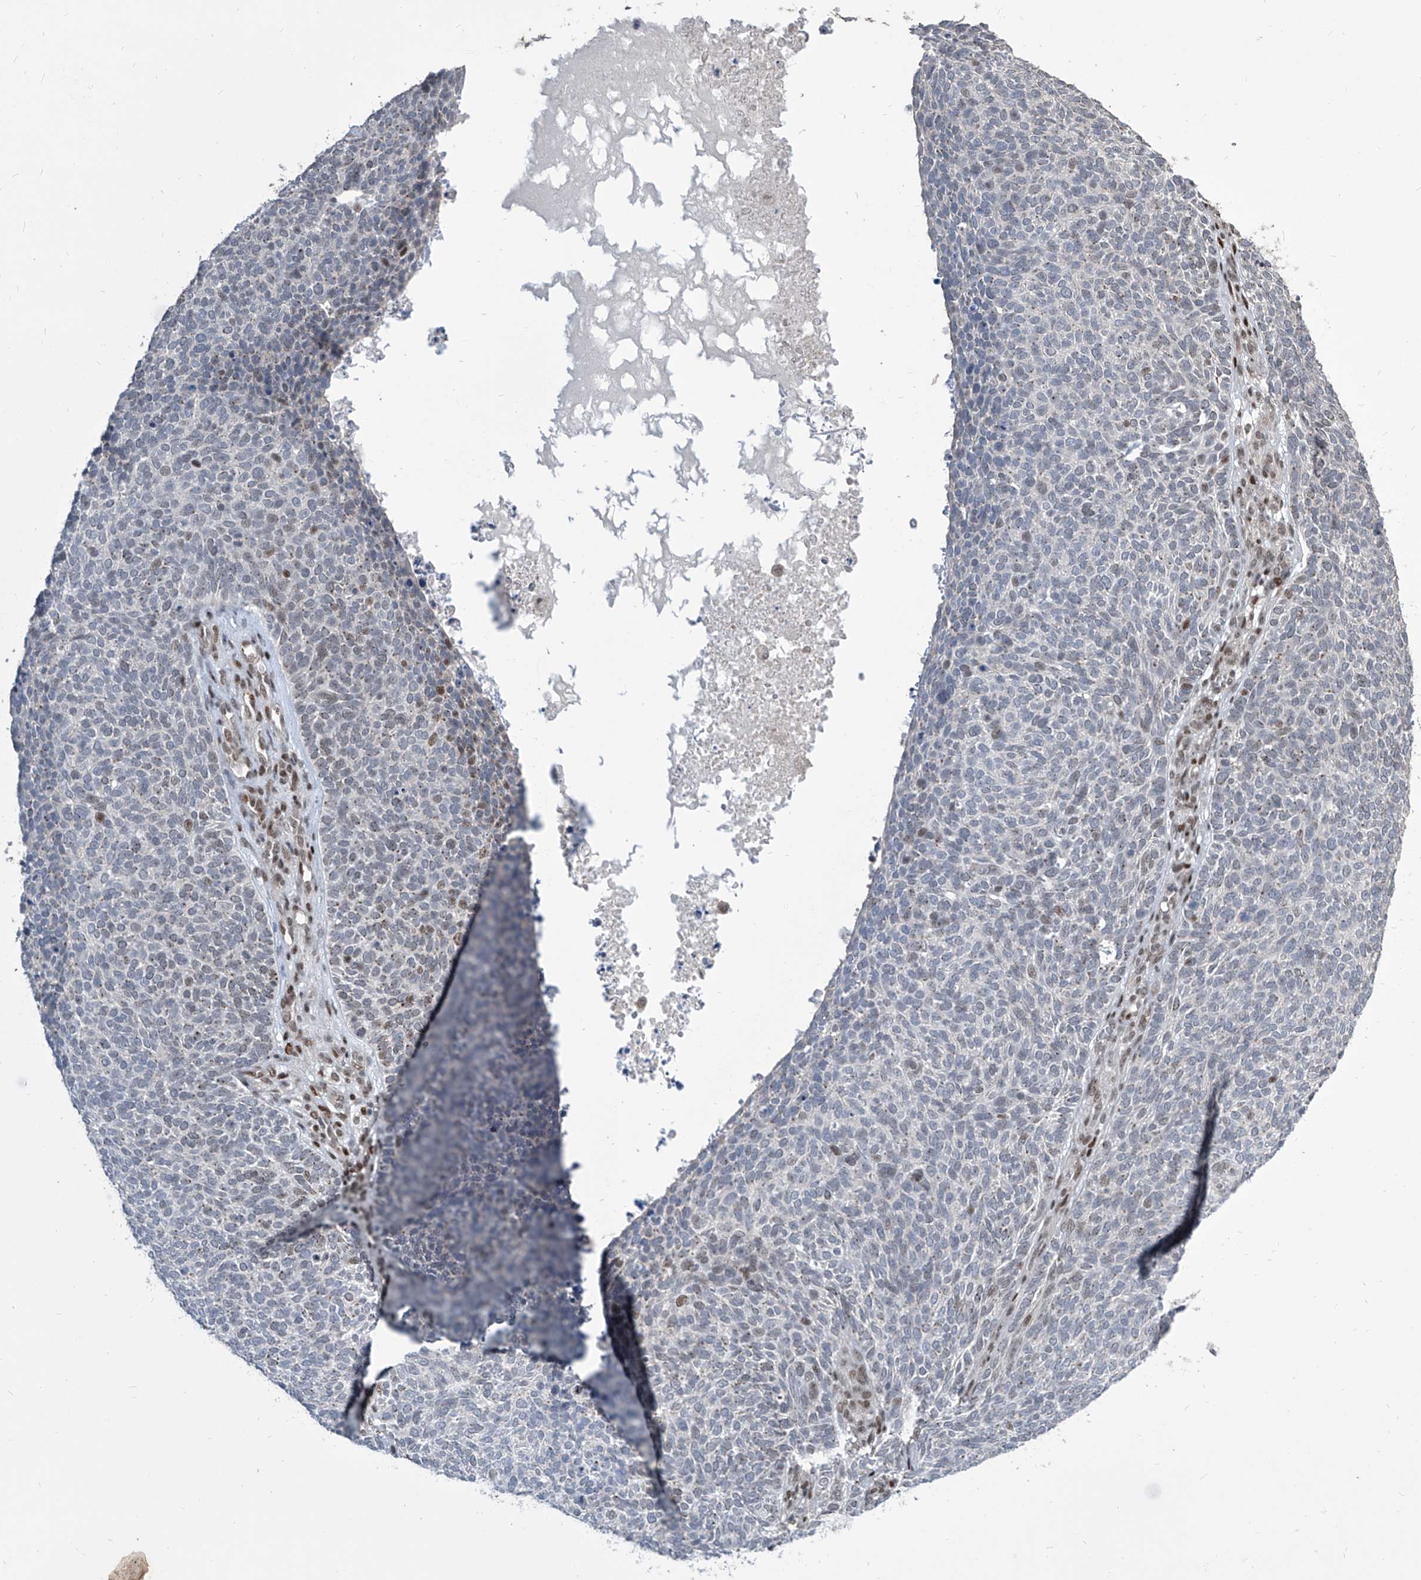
{"staining": {"intensity": "negative", "quantity": "none", "location": "none"}, "tissue": "skin cancer", "cell_type": "Tumor cells", "image_type": "cancer", "snomed": [{"axis": "morphology", "description": "Squamous cell carcinoma, NOS"}, {"axis": "topography", "description": "Skin"}], "caption": "Skin squamous cell carcinoma stained for a protein using immunohistochemistry exhibits no expression tumor cells.", "gene": "IRF2", "patient": {"sex": "female", "age": 90}}